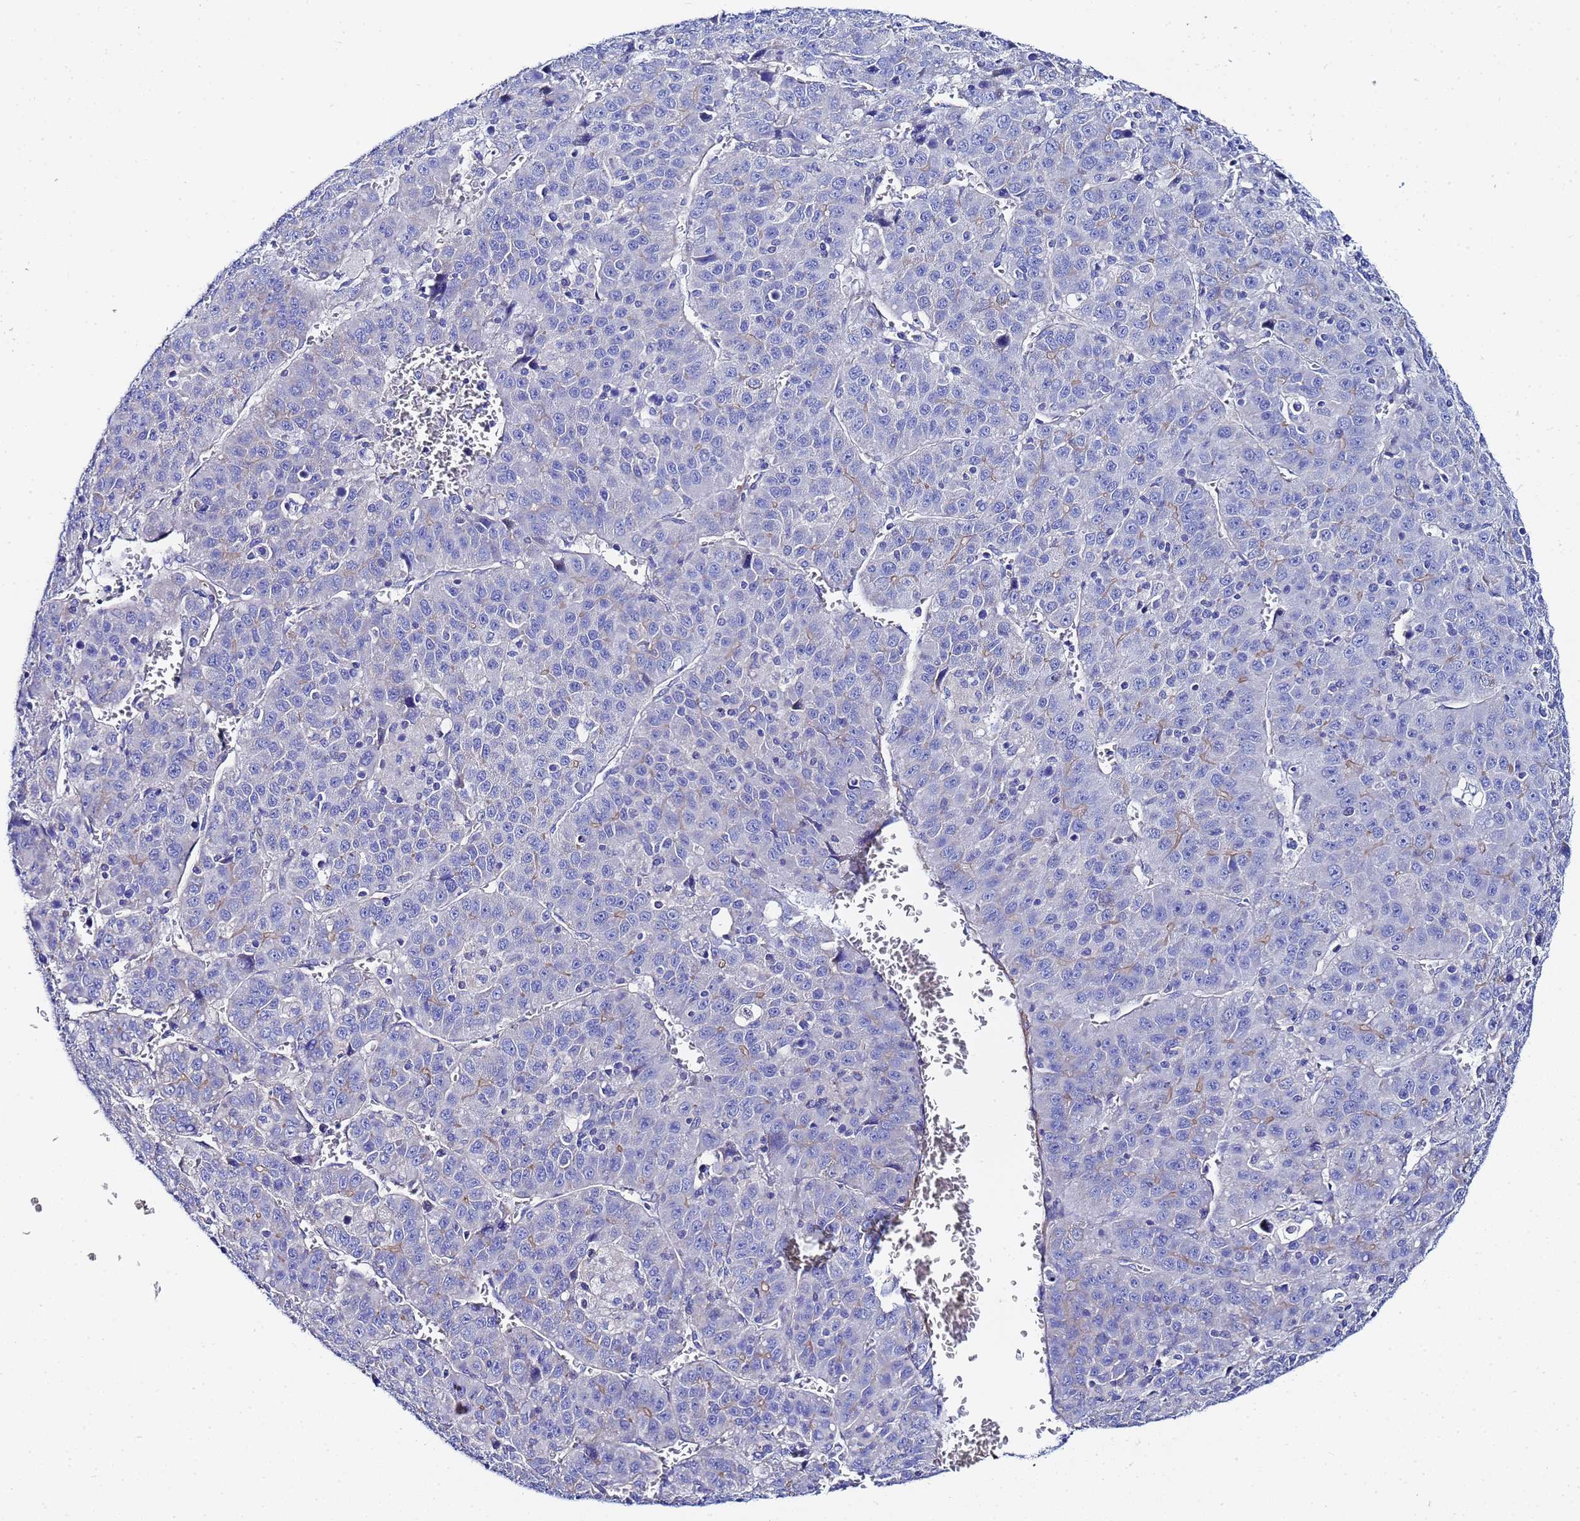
{"staining": {"intensity": "negative", "quantity": "none", "location": "none"}, "tissue": "liver cancer", "cell_type": "Tumor cells", "image_type": "cancer", "snomed": [{"axis": "morphology", "description": "Carcinoma, Hepatocellular, NOS"}, {"axis": "topography", "description": "Liver"}], "caption": "This is a histopathology image of IHC staining of liver cancer (hepatocellular carcinoma), which shows no expression in tumor cells.", "gene": "RAB39B", "patient": {"sex": "female", "age": 53}}